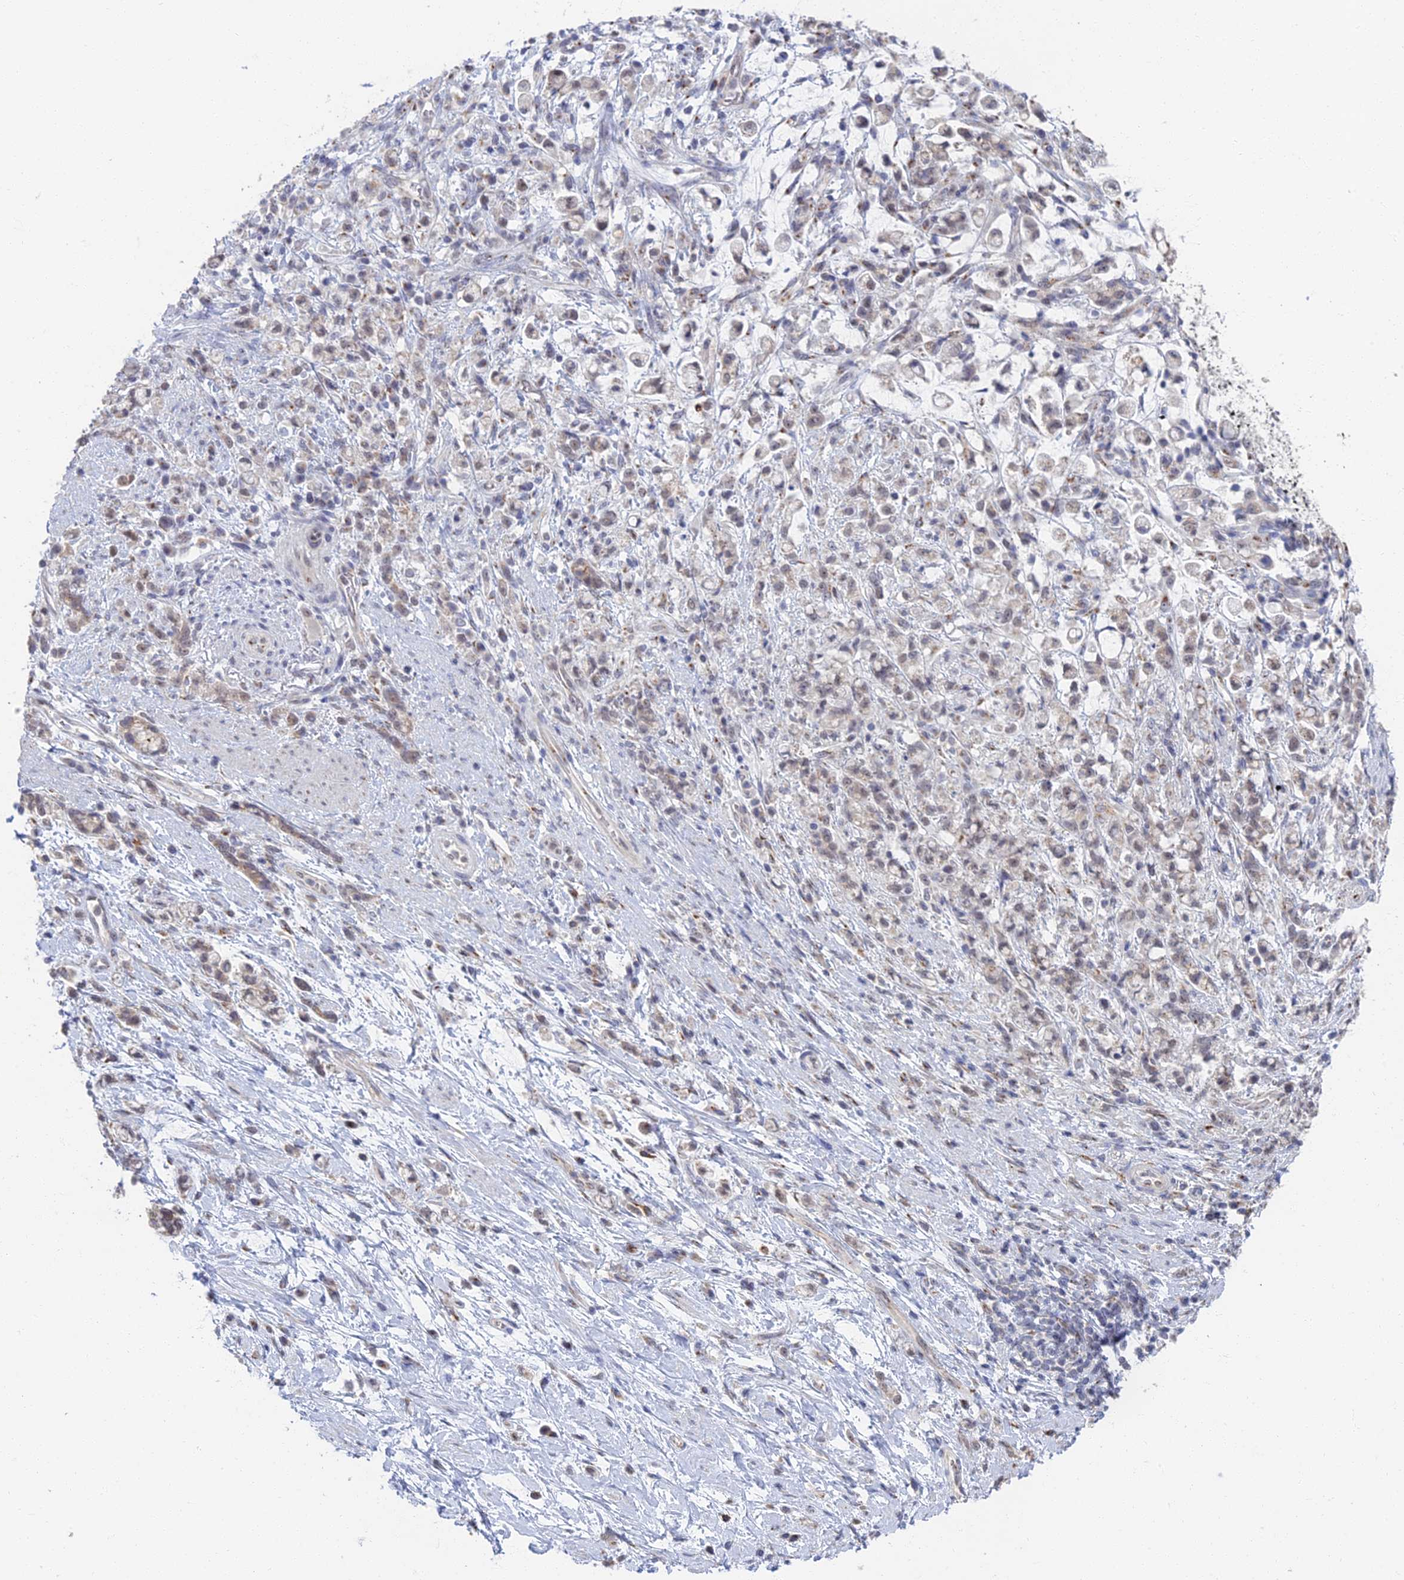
{"staining": {"intensity": "weak", "quantity": "<25%", "location": "nuclear"}, "tissue": "stomach cancer", "cell_type": "Tumor cells", "image_type": "cancer", "snomed": [{"axis": "morphology", "description": "Adenocarcinoma, NOS"}, {"axis": "topography", "description": "Stomach"}], "caption": "There is no significant staining in tumor cells of stomach cancer (adenocarcinoma). (DAB (3,3'-diaminobenzidine) immunohistochemistry with hematoxylin counter stain).", "gene": "GPATCH1", "patient": {"sex": "female", "age": 60}}